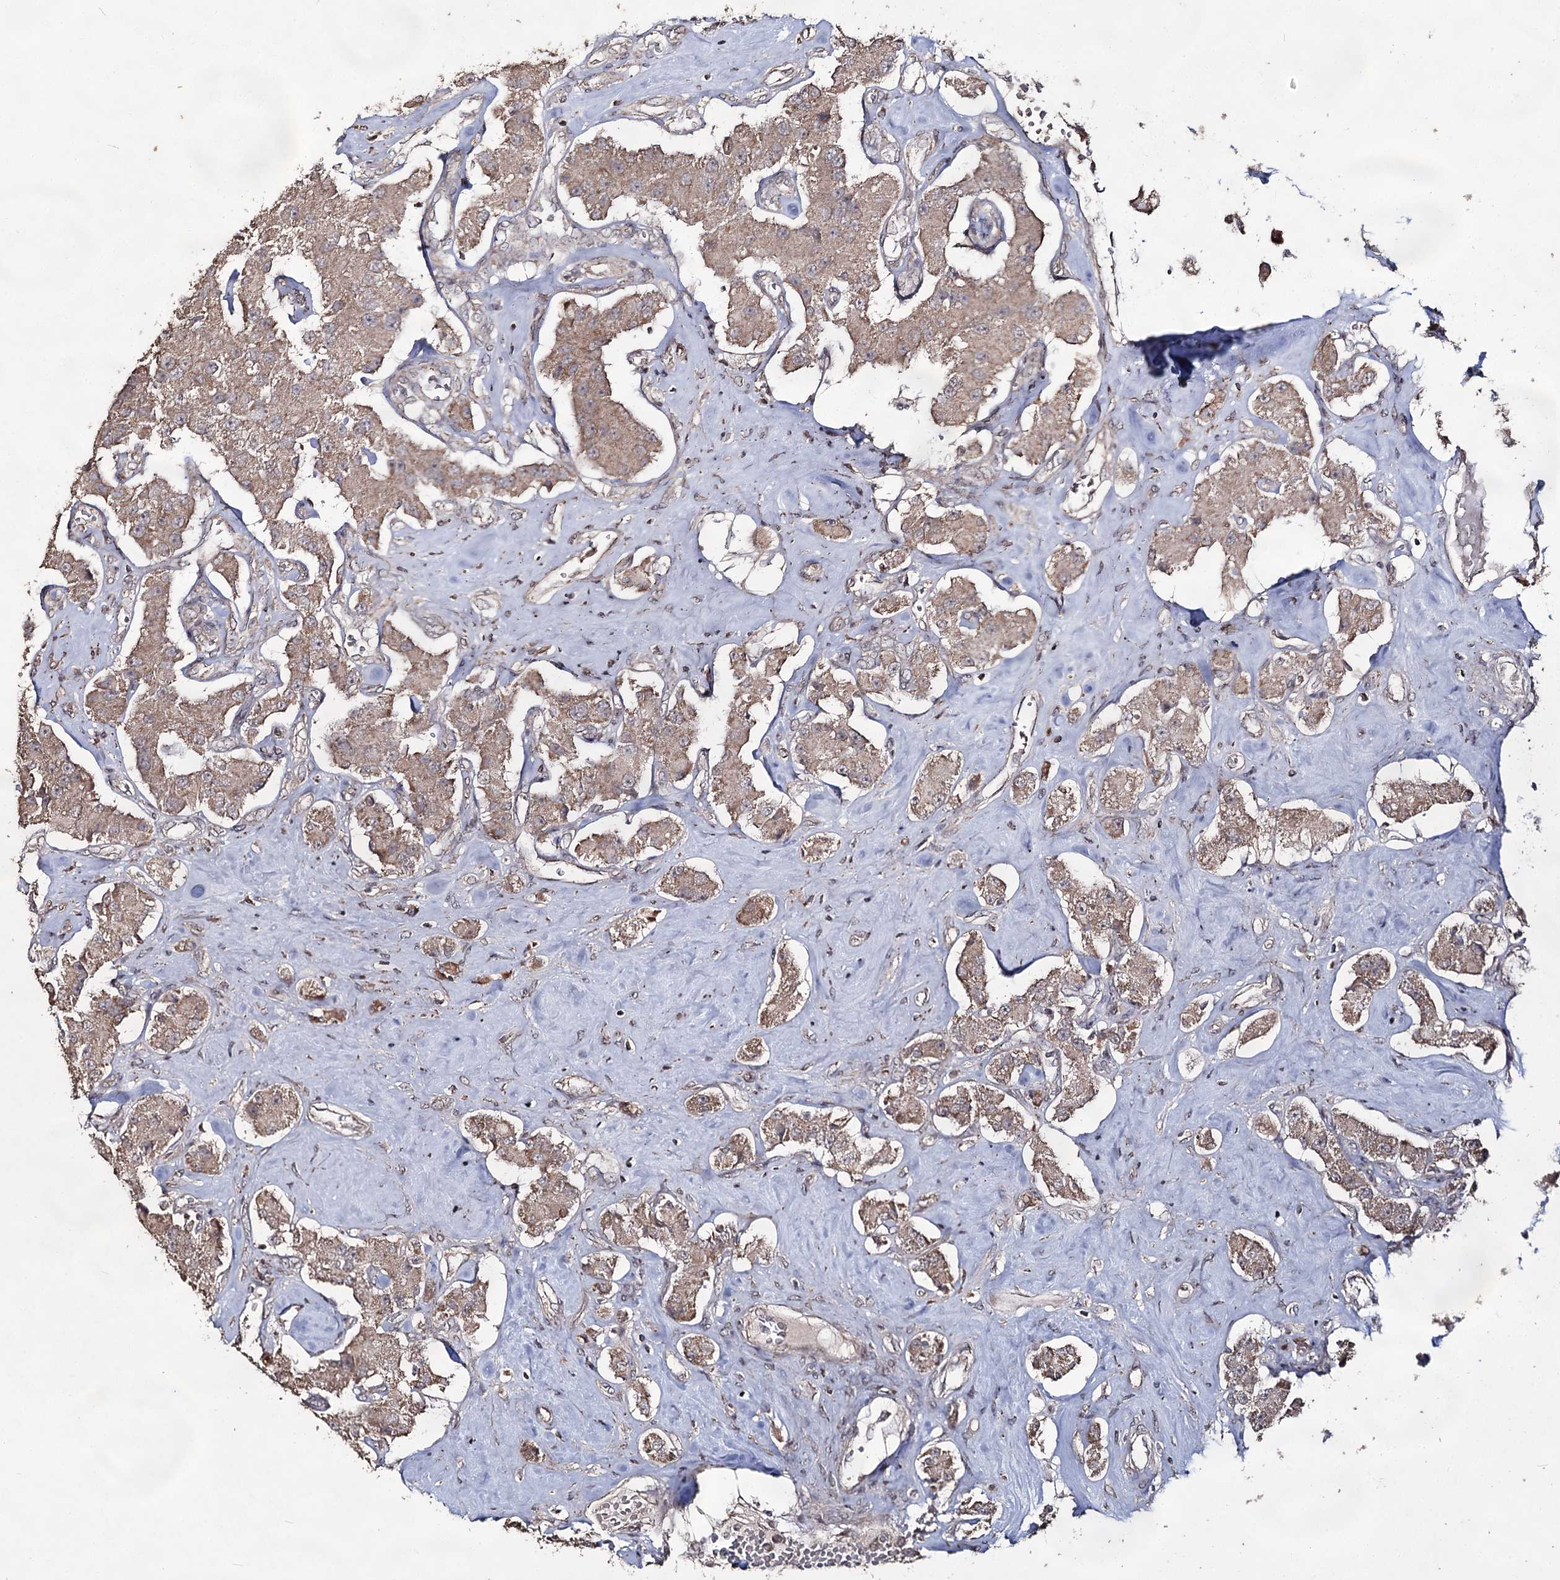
{"staining": {"intensity": "weak", "quantity": ">75%", "location": "cytoplasmic/membranous"}, "tissue": "carcinoid", "cell_type": "Tumor cells", "image_type": "cancer", "snomed": [{"axis": "morphology", "description": "Carcinoid, malignant, NOS"}, {"axis": "topography", "description": "Pancreas"}], "caption": "Carcinoid (malignant) stained with DAB (3,3'-diaminobenzidine) immunohistochemistry reveals low levels of weak cytoplasmic/membranous expression in approximately >75% of tumor cells.", "gene": "ACTR6", "patient": {"sex": "male", "age": 41}}